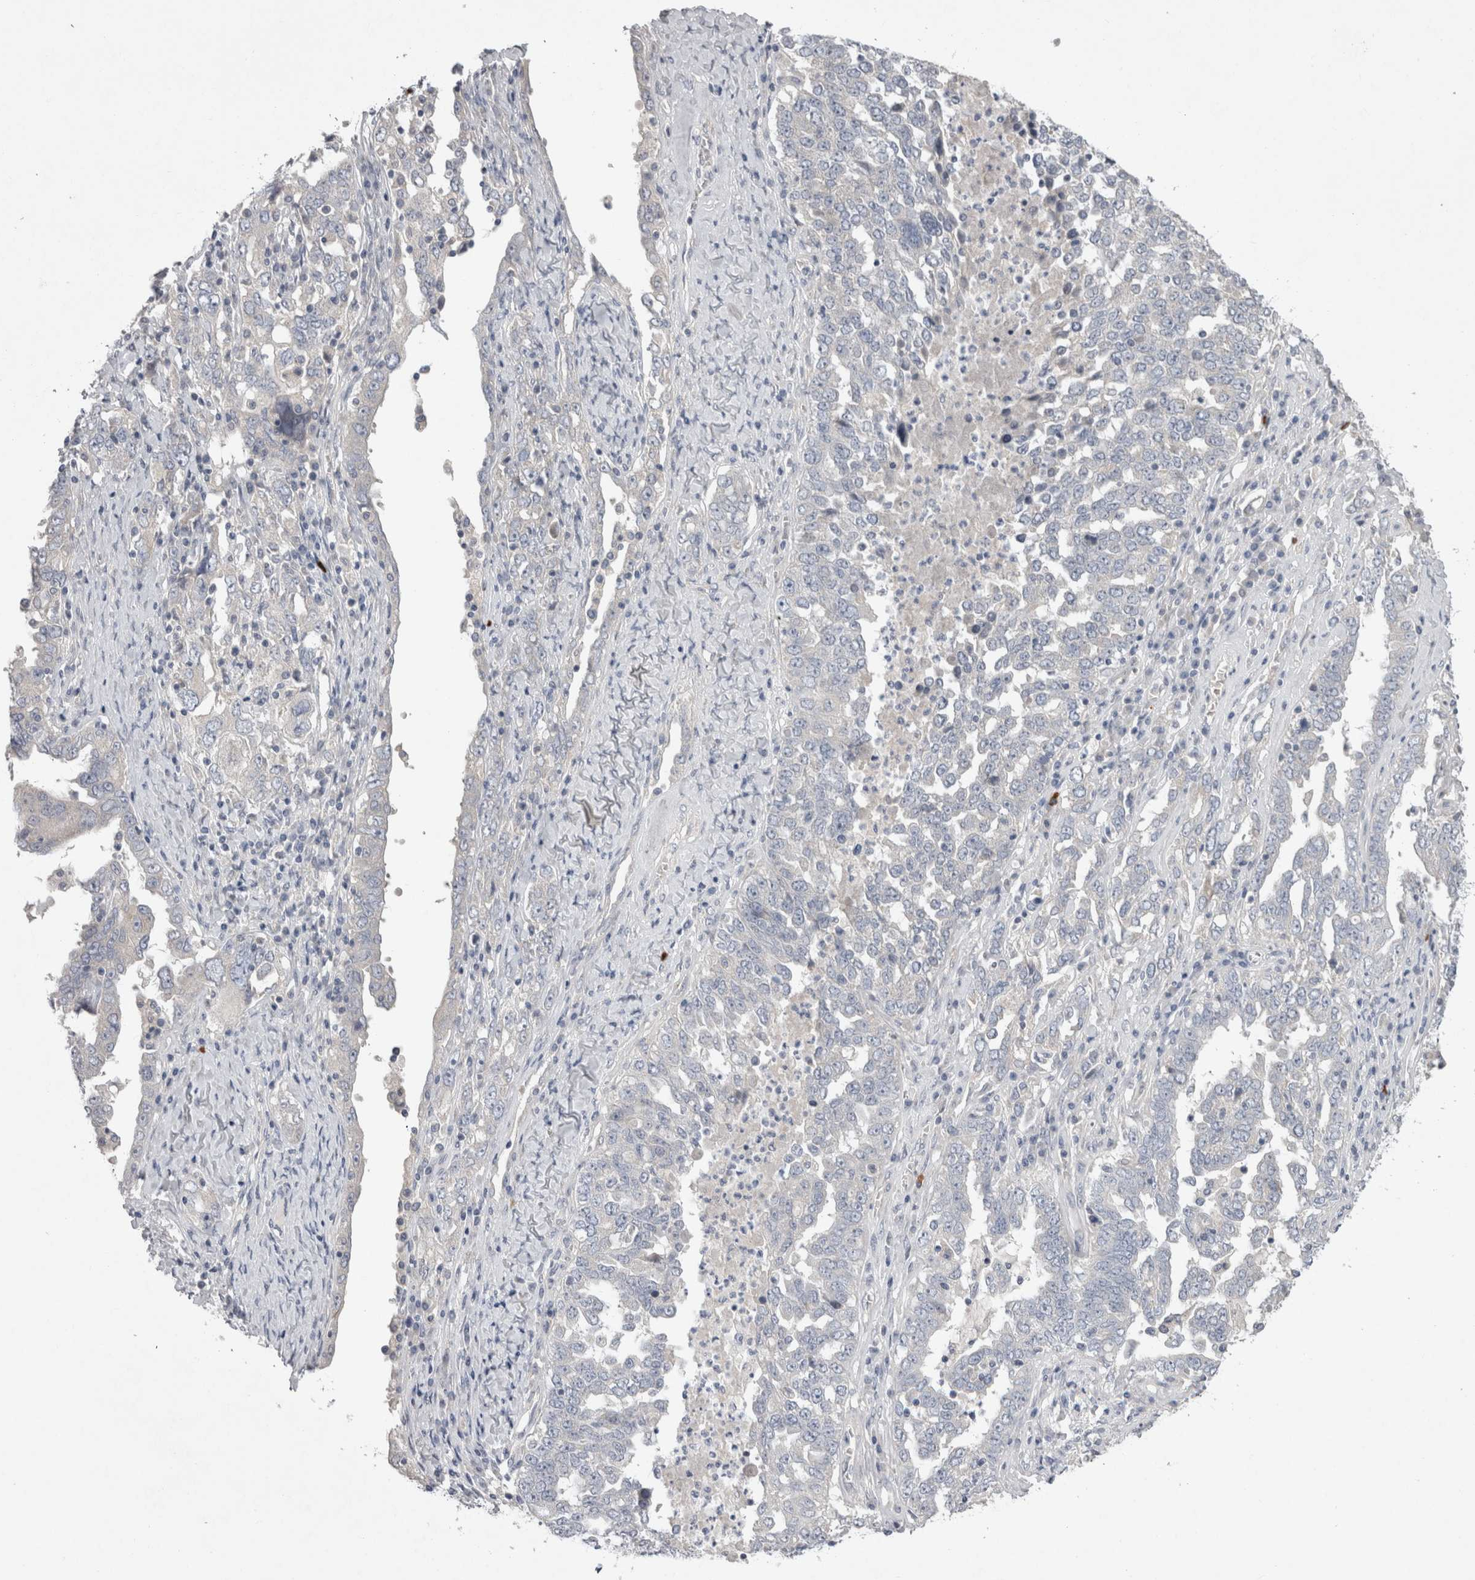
{"staining": {"intensity": "negative", "quantity": "none", "location": "none"}, "tissue": "ovarian cancer", "cell_type": "Tumor cells", "image_type": "cancer", "snomed": [{"axis": "morphology", "description": "Carcinoma, endometroid"}, {"axis": "topography", "description": "Ovary"}], "caption": "The immunohistochemistry (IHC) micrograph has no significant staining in tumor cells of ovarian endometroid carcinoma tissue.", "gene": "LRRC40", "patient": {"sex": "female", "age": 62}}